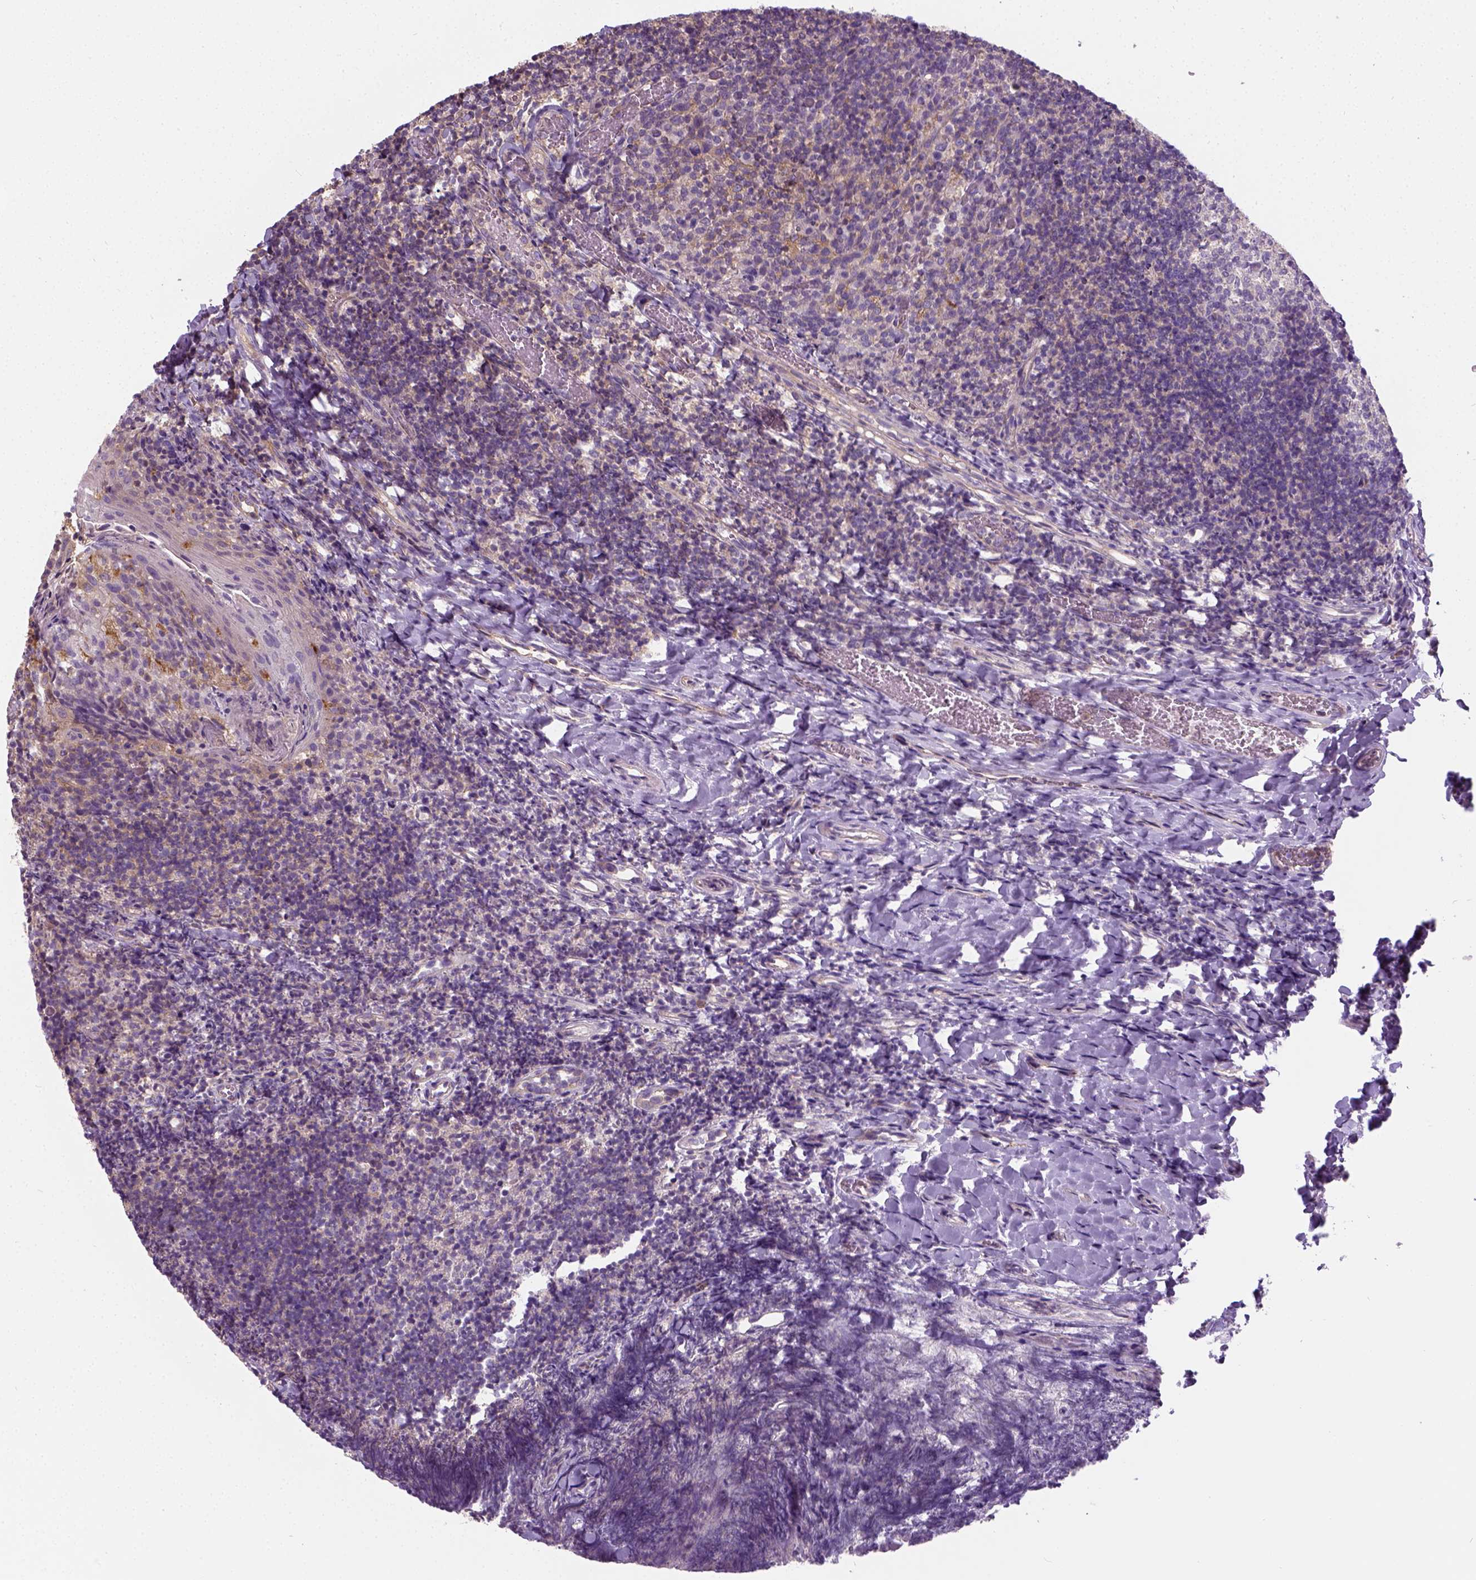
{"staining": {"intensity": "weak", "quantity": ">75%", "location": "cytoplasmic/membranous"}, "tissue": "tonsil", "cell_type": "Germinal center cells", "image_type": "normal", "snomed": [{"axis": "morphology", "description": "Normal tissue, NOS"}, {"axis": "topography", "description": "Tonsil"}], "caption": "This image shows immunohistochemistry staining of normal tonsil, with low weak cytoplasmic/membranous expression in approximately >75% of germinal center cells.", "gene": "CRACR2A", "patient": {"sex": "female", "age": 10}}